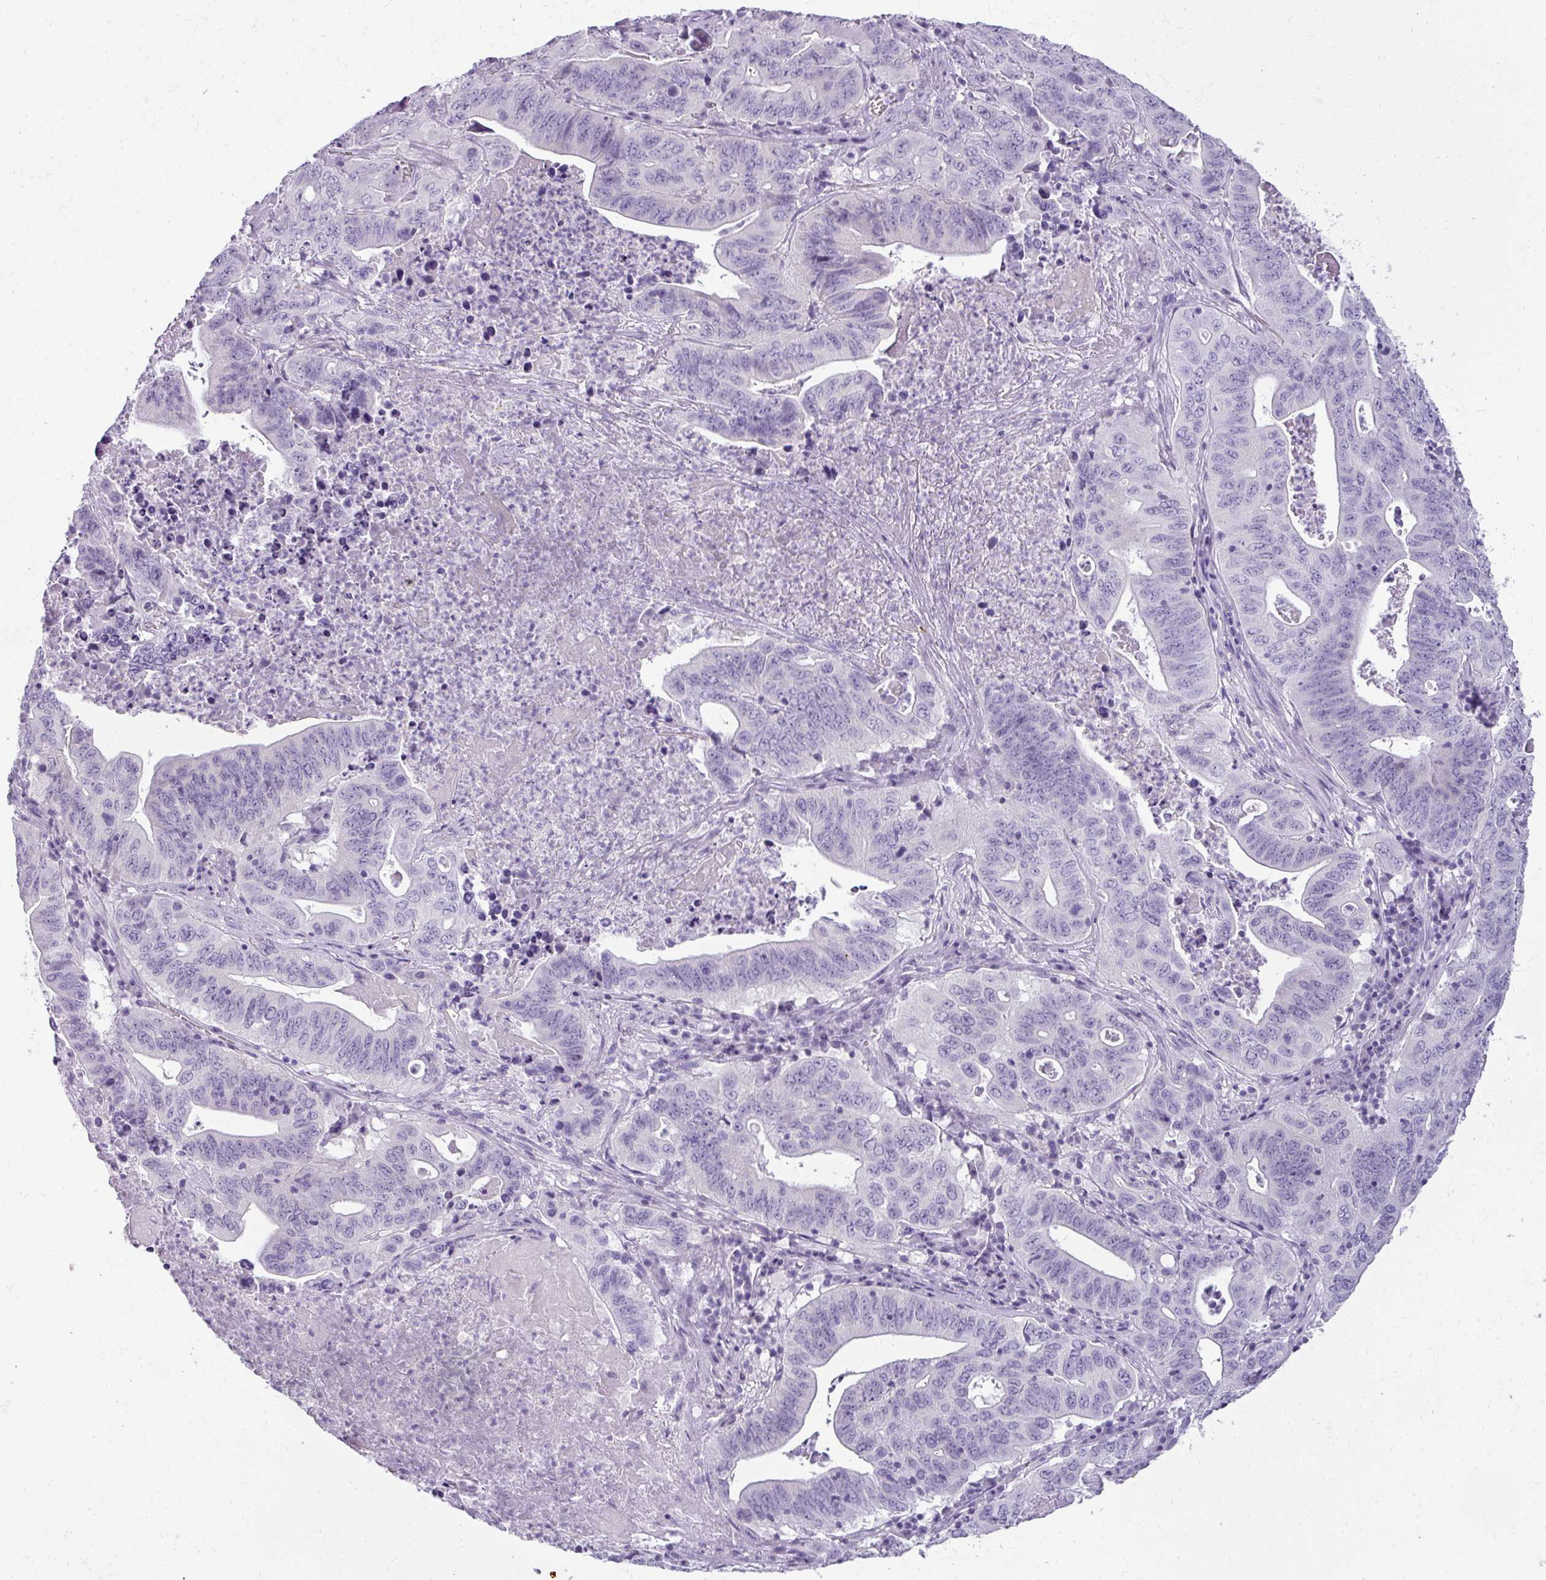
{"staining": {"intensity": "negative", "quantity": "none", "location": "none"}, "tissue": "lung cancer", "cell_type": "Tumor cells", "image_type": "cancer", "snomed": [{"axis": "morphology", "description": "Adenocarcinoma, NOS"}, {"axis": "topography", "description": "Lung"}], "caption": "Immunohistochemical staining of human lung adenocarcinoma displays no significant staining in tumor cells.", "gene": "RBMY1F", "patient": {"sex": "female", "age": 60}}